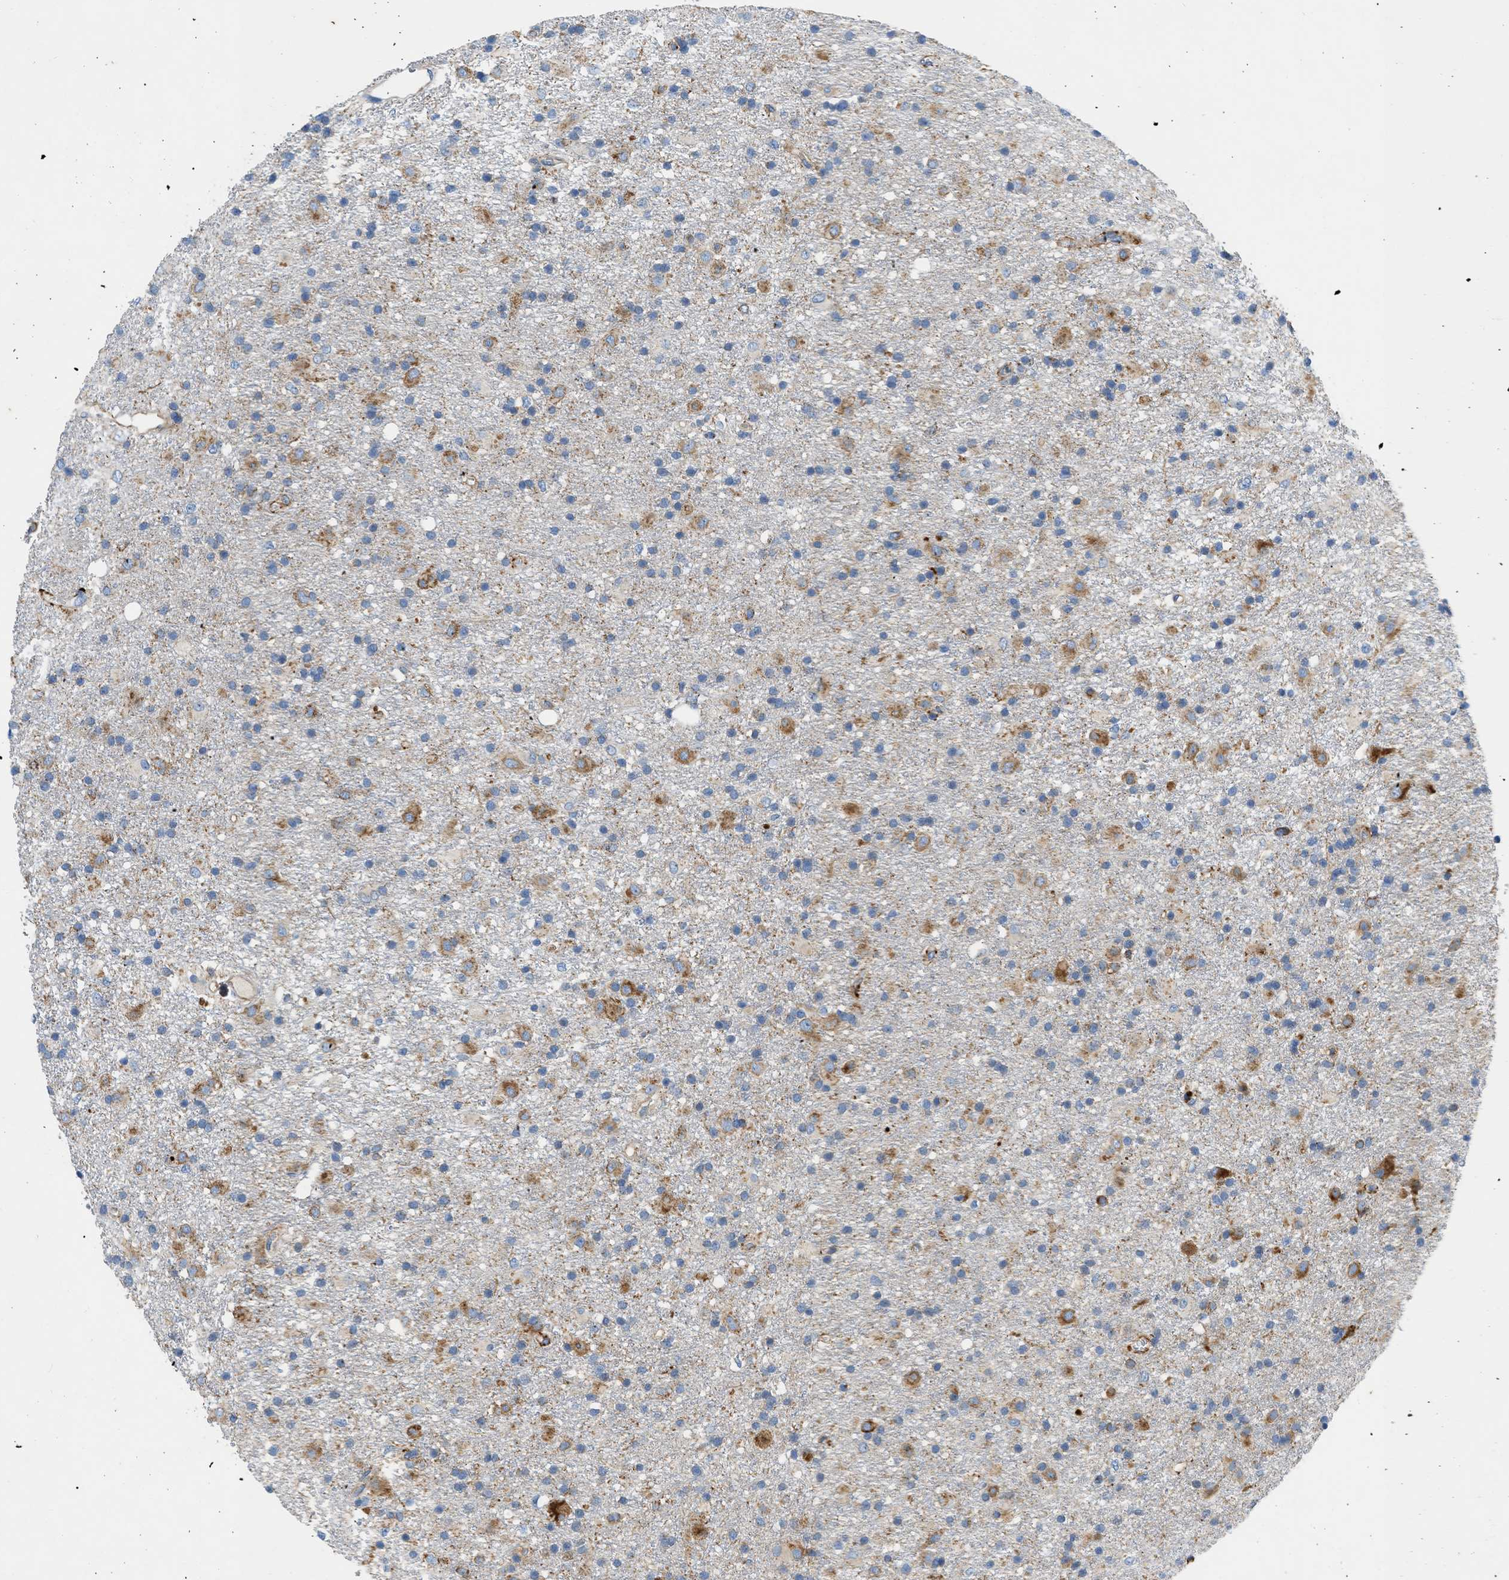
{"staining": {"intensity": "moderate", "quantity": "25%-75%", "location": "cytoplasmic/membranous"}, "tissue": "glioma", "cell_type": "Tumor cells", "image_type": "cancer", "snomed": [{"axis": "morphology", "description": "Glioma, malignant, Low grade"}, {"axis": "topography", "description": "Brain"}], "caption": "IHC (DAB (3,3'-diaminobenzidine)) staining of malignant glioma (low-grade) exhibits moderate cytoplasmic/membranous protein positivity in approximately 25%-75% of tumor cells.", "gene": "ULK4", "patient": {"sex": "male", "age": 65}}